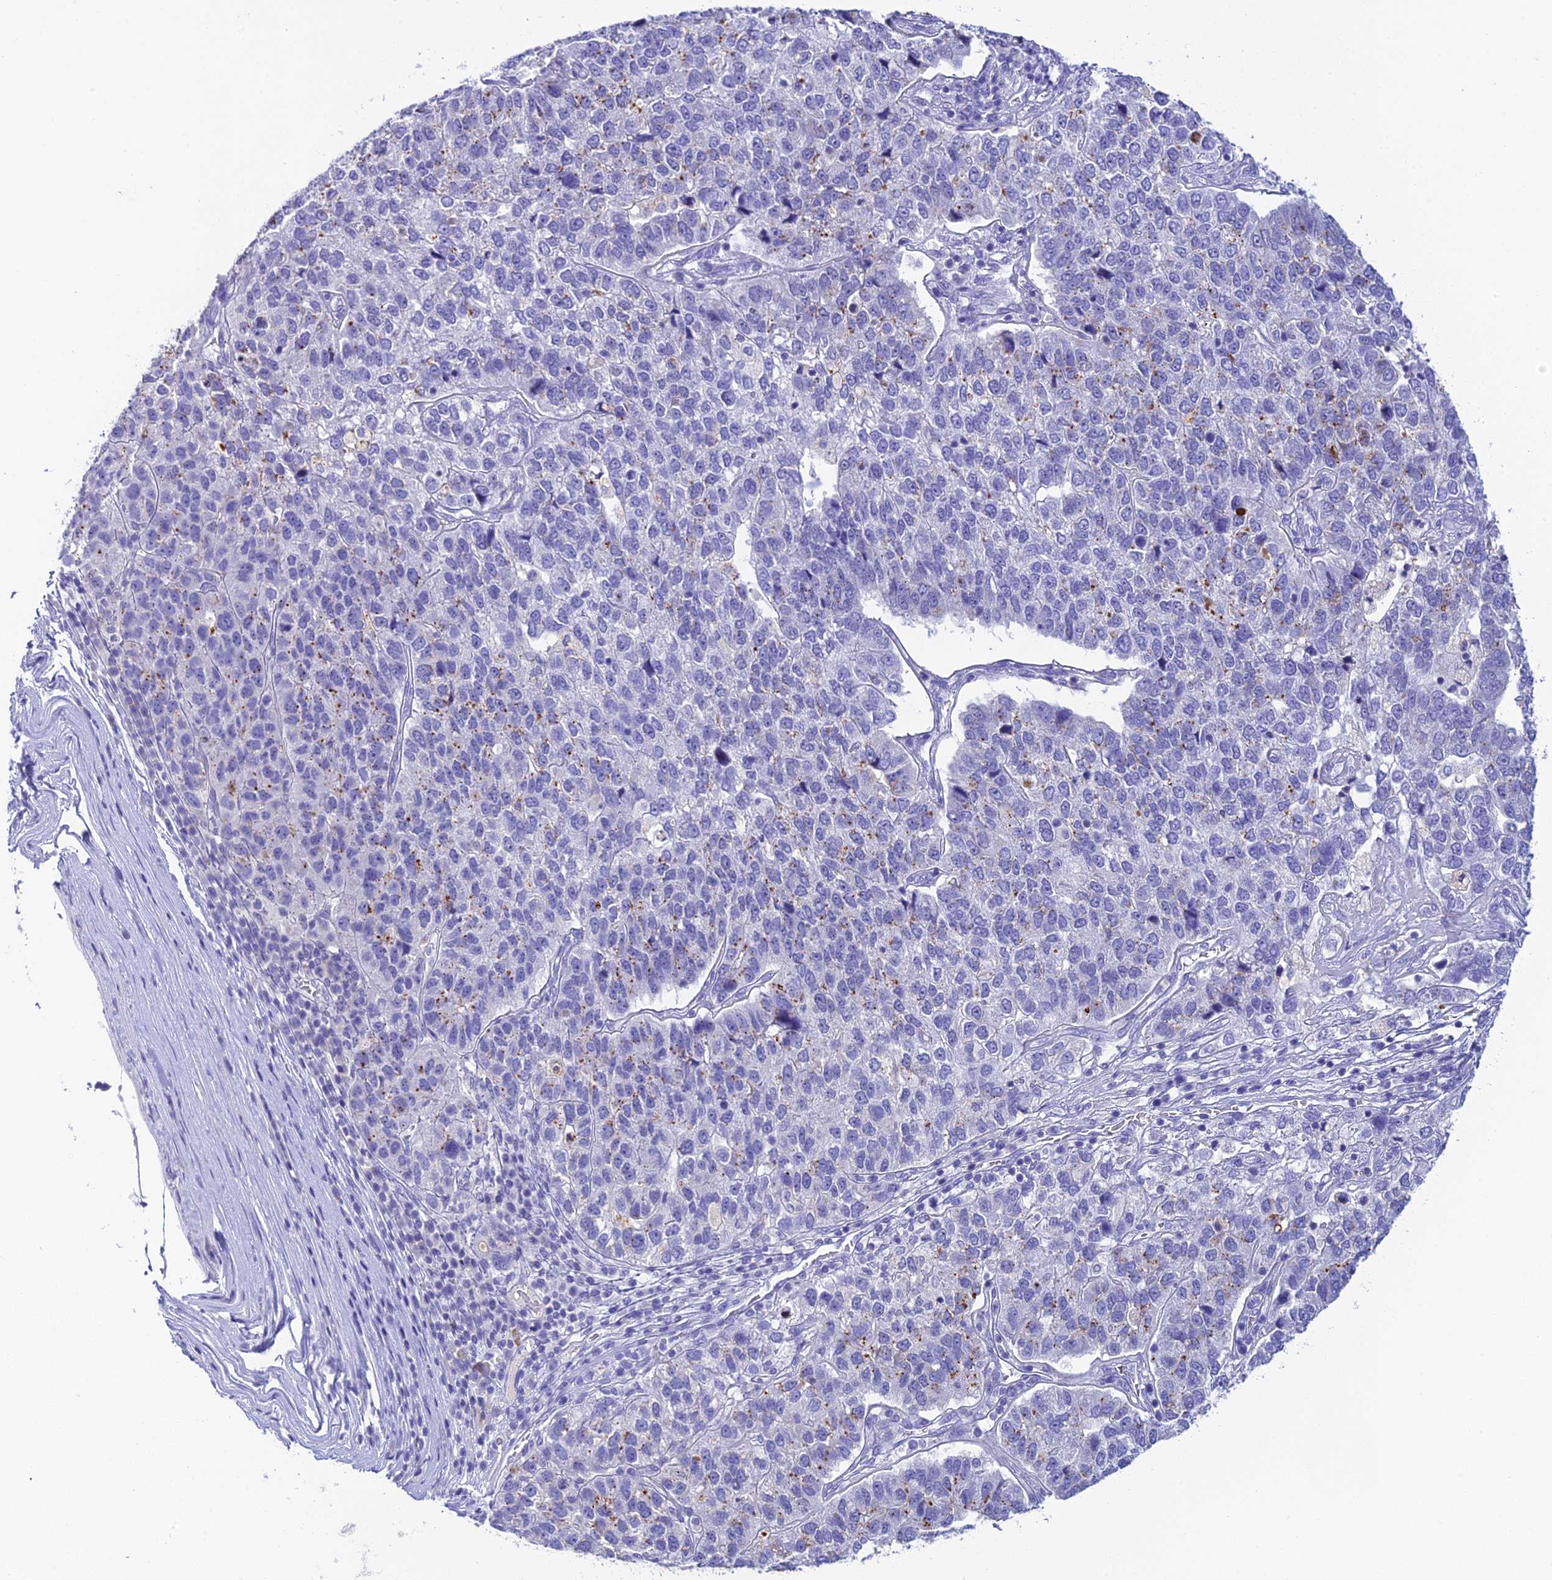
{"staining": {"intensity": "negative", "quantity": "none", "location": "none"}, "tissue": "pancreatic cancer", "cell_type": "Tumor cells", "image_type": "cancer", "snomed": [{"axis": "morphology", "description": "Adenocarcinoma, NOS"}, {"axis": "topography", "description": "Pancreas"}], "caption": "Tumor cells show no significant protein positivity in pancreatic cancer. Nuclei are stained in blue.", "gene": "C12orf29", "patient": {"sex": "female", "age": 61}}